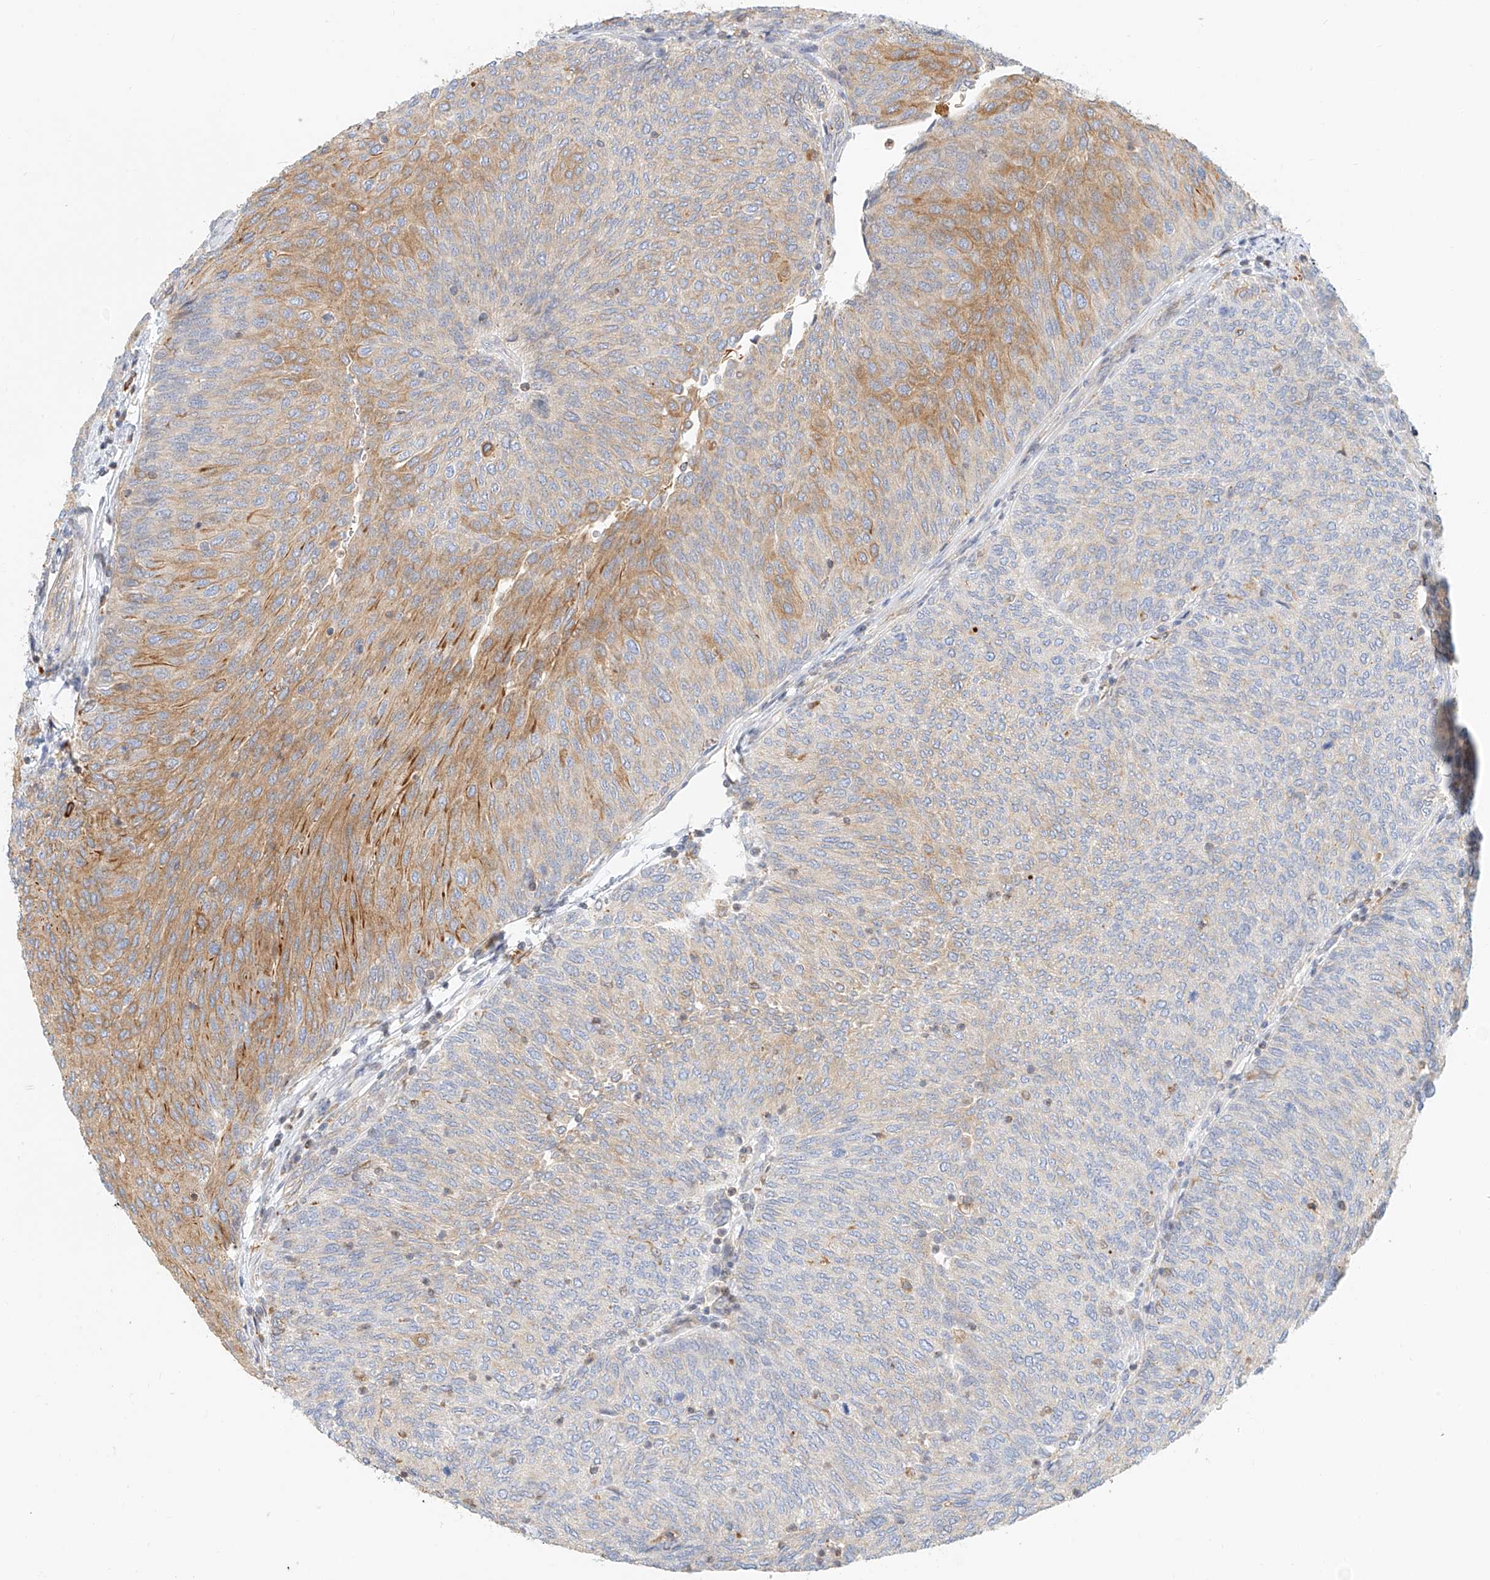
{"staining": {"intensity": "moderate", "quantity": "25%-75%", "location": "cytoplasmic/membranous"}, "tissue": "urothelial cancer", "cell_type": "Tumor cells", "image_type": "cancer", "snomed": [{"axis": "morphology", "description": "Urothelial carcinoma, Low grade"}, {"axis": "topography", "description": "Urinary bladder"}], "caption": "This is an image of immunohistochemistry (IHC) staining of urothelial cancer, which shows moderate positivity in the cytoplasmic/membranous of tumor cells.", "gene": "DHRS7", "patient": {"sex": "female", "age": 79}}